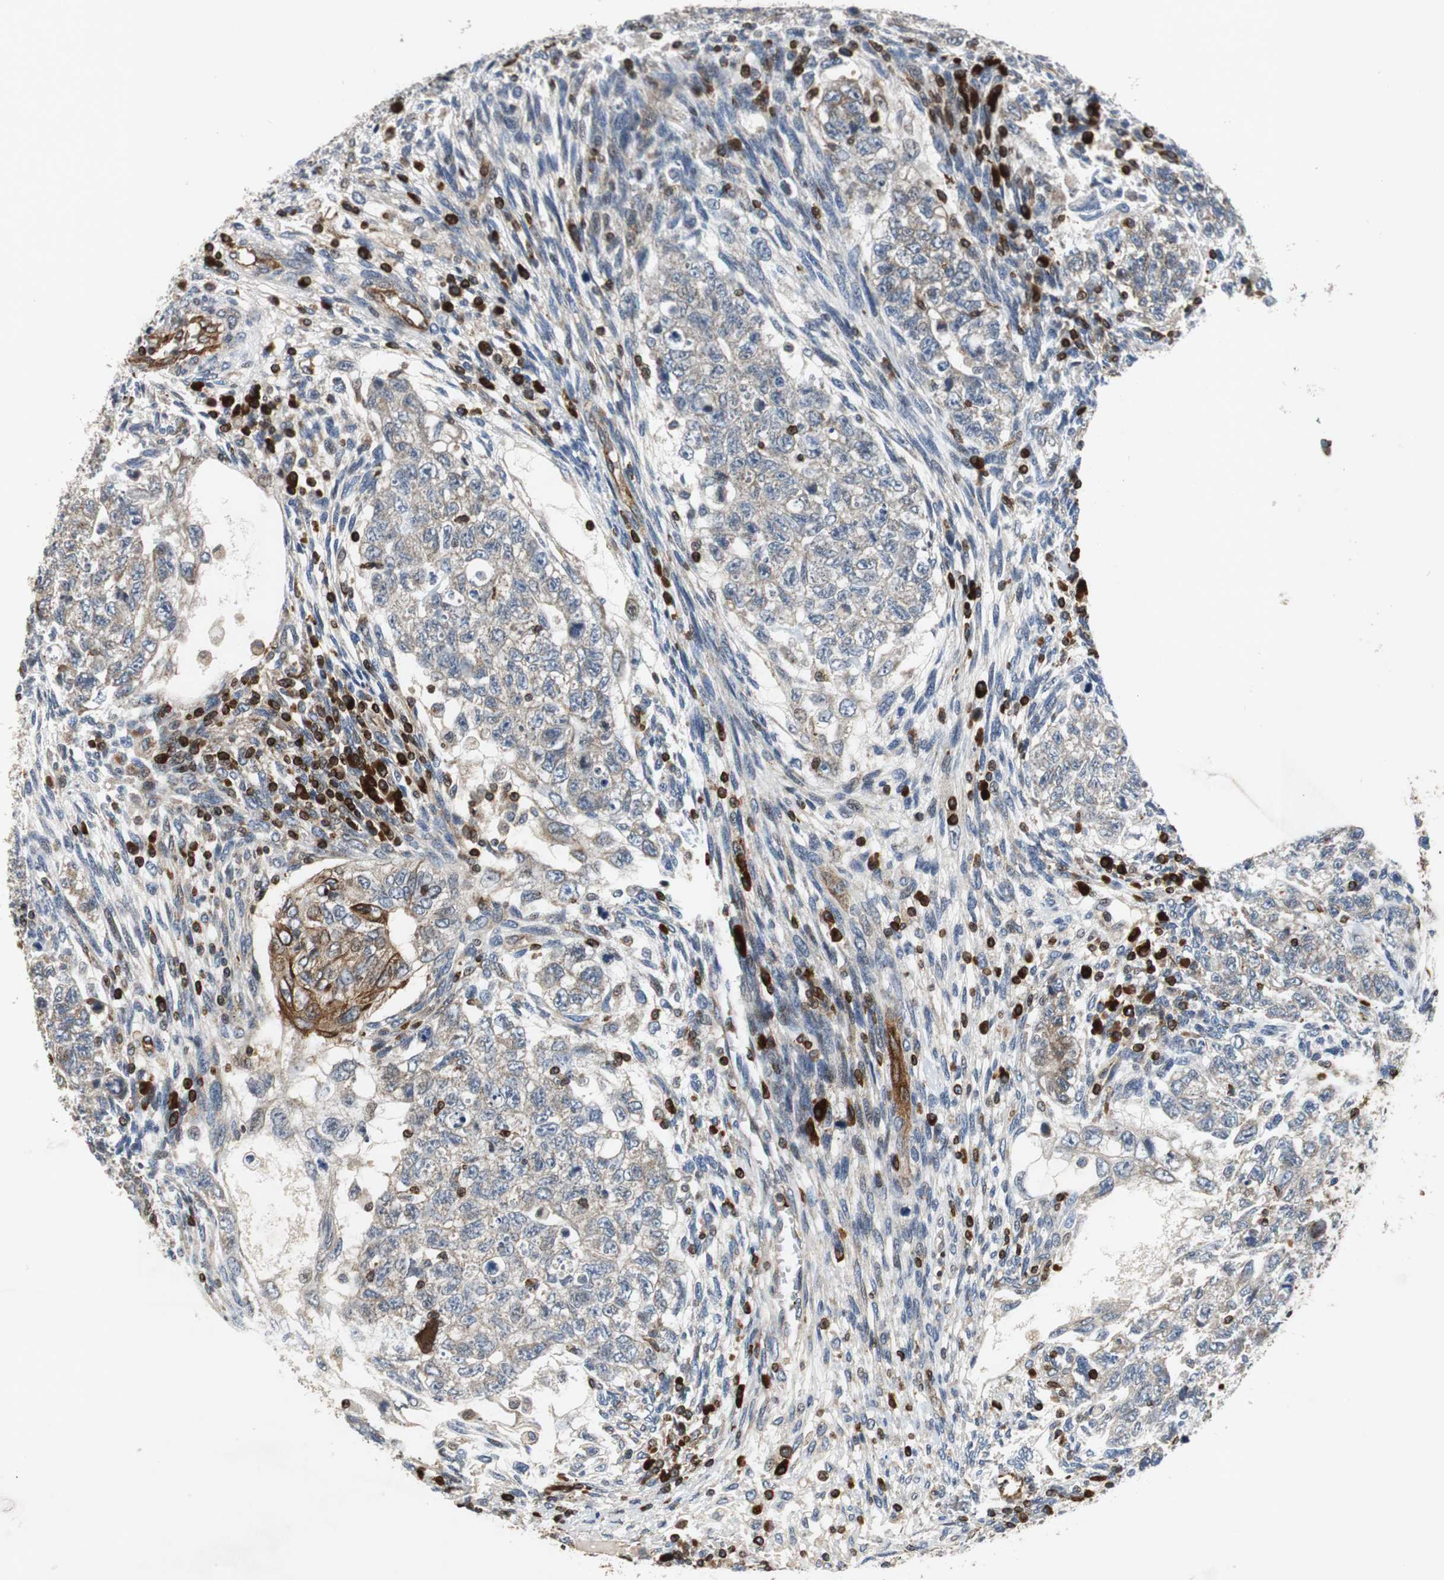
{"staining": {"intensity": "weak", "quantity": "25%-75%", "location": "cytoplasmic/membranous"}, "tissue": "testis cancer", "cell_type": "Tumor cells", "image_type": "cancer", "snomed": [{"axis": "morphology", "description": "Normal tissue, NOS"}, {"axis": "morphology", "description": "Carcinoma, Embryonal, NOS"}, {"axis": "topography", "description": "Testis"}], "caption": "Immunohistochemical staining of testis embryonal carcinoma shows weak cytoplasmic/membranous protein expression in about 25%-75% of tumor cells. (IHC, brightfield microscopy, high magnification).", "gene": "TUBA4A", "patient": {"sex": "male", "age": 36}}